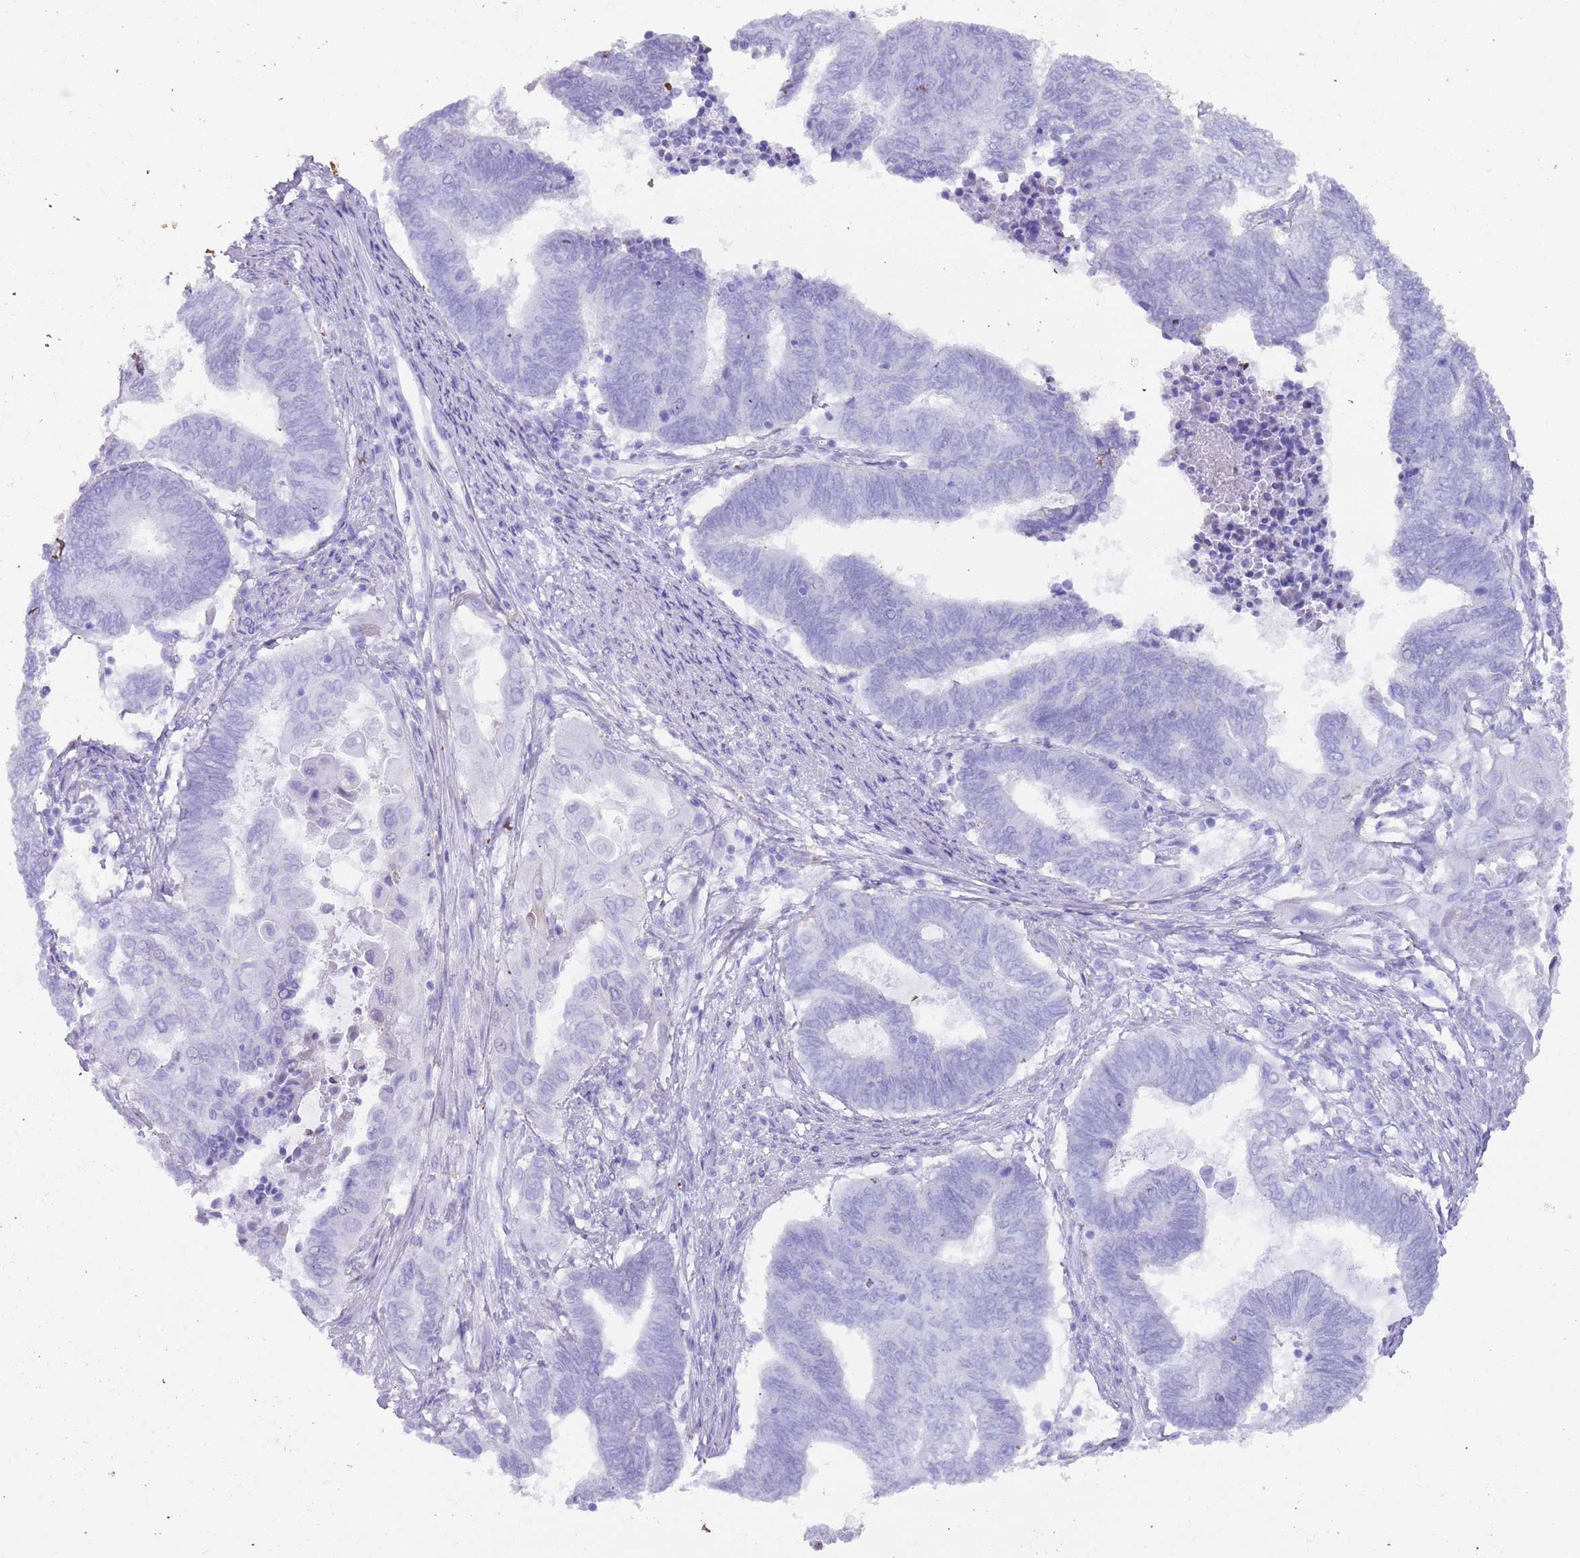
{"staining": {"intensity": "moderate", "quantity": "25%-75%", "location": "nuclear"}, "tissue": "endometrial cancer", "cell_type": "Tumor cells", "image_type": "cancer", "snomed": [{"axis": "morphology", "description": "Adenocarcinoma, NOS"}, {"axis": "topography", "description": "Uterus"}, {"axis": "topography", "description": "Endometrium"}], "caption": "Adenocarcinoma (endometrial) stained with immunohistochemistry (IHC) demonstrates moderate nuclear staining in approximately 25%-75% of tumor cells. (DAB IHC, brown staining for protein, blue staining for nuclei).", "gene": "HDAC8", "patient": {"sex": "female", "age": 70}}